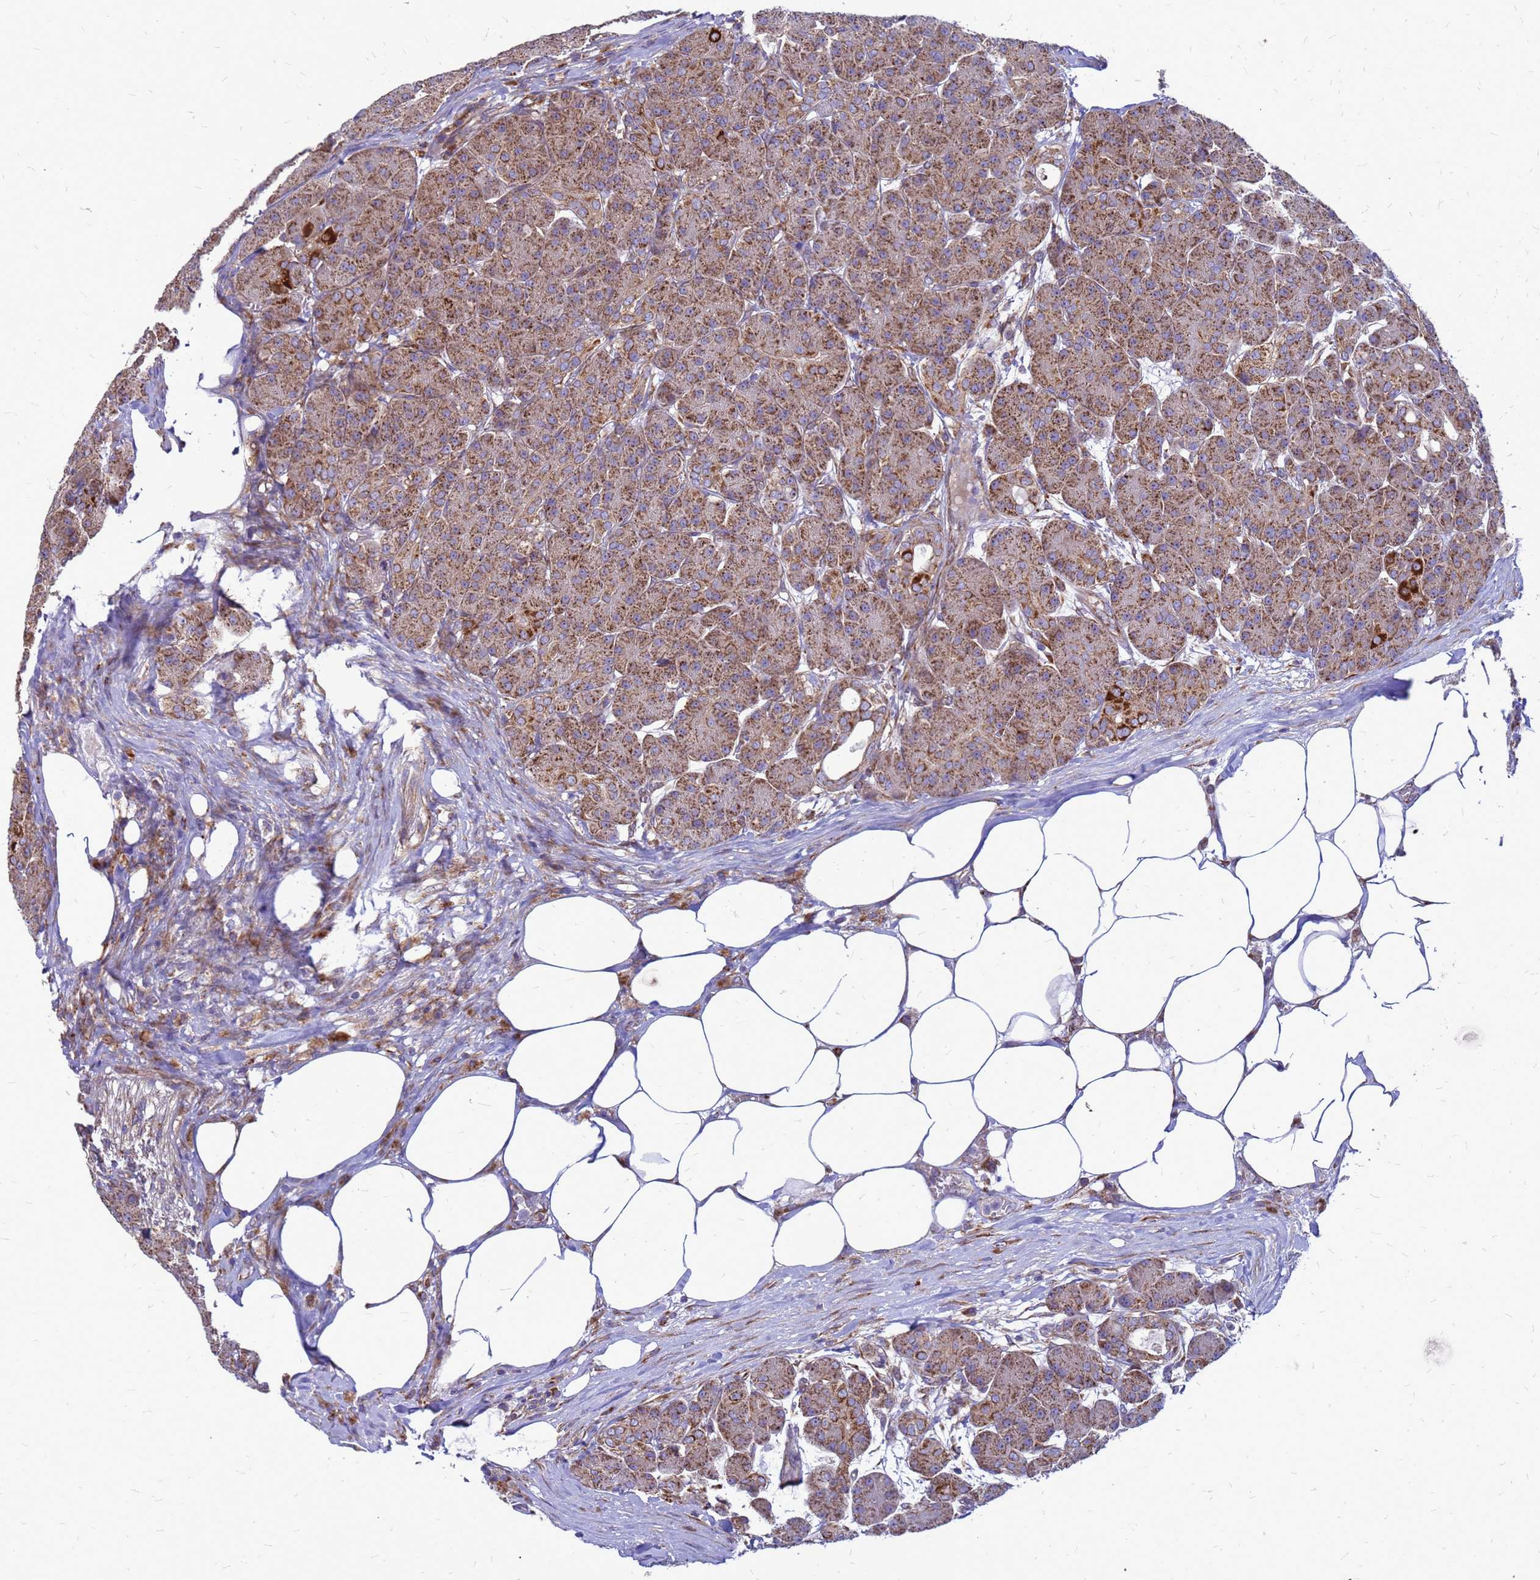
{"staining": {"intensity": "moderate", "quantity": ">75%", "location": "cytoplasmic/membranous"}, "tissue": "pancreas", "cell_type": "Exocrine glandular cells", "image_type": "normal", "snomed": [{"axis": "morphology", "description": "Normal tissue, NOS"}, {"axis": "topography", "description": "Pancreas"}], "caption": "Immunohistochemical staining of benign human pancreas shows >75% levels of moderate cytoplasmic/membranous protein staining in approximately >75% of exocrine glandular cells. (DAB = brown stain, brightfield microscopy at high magnification).", "gene": "FSTL4", "patient": {"sex": "male", "age": 63}}